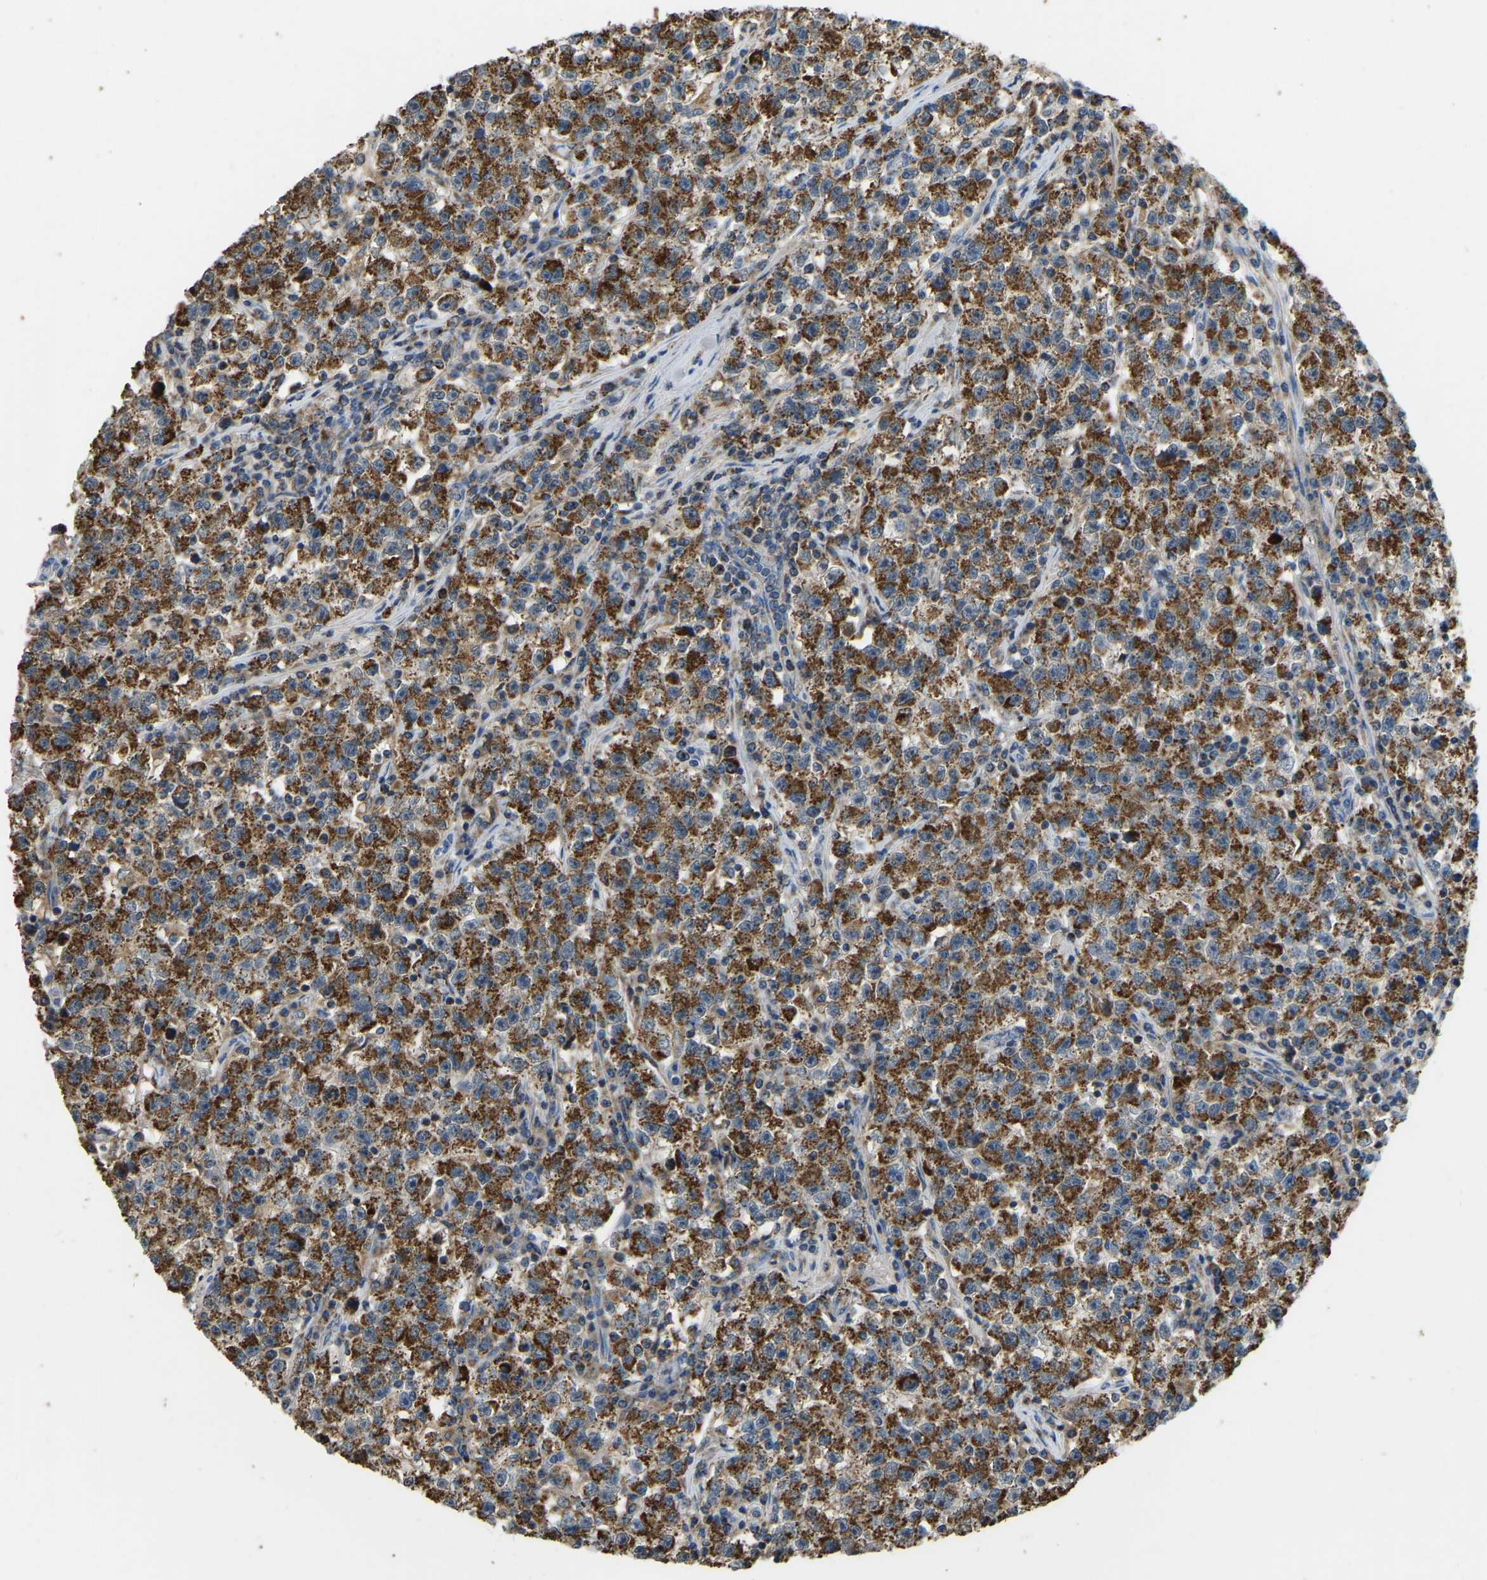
{"staining": {"intensity": "strong", "quantity": ">75%", "location": "cytoplasmic/membranous"}, "tissue": "testis cancer", "cell_type": "Tumor cells", "image_type": "cancer", "snomed": [{"axis": "morphology", "description": "Seminoma, NOS"}, {"axis": "topography", "description": "Testis"}], "caption": "Protein analysis of testis seminoma tissue reveals strong cytoplasmic/membranous expression in about >75% of tumor cells.", "gene": "ZNF200", "patient": {"sex": "male", "age": 22}}